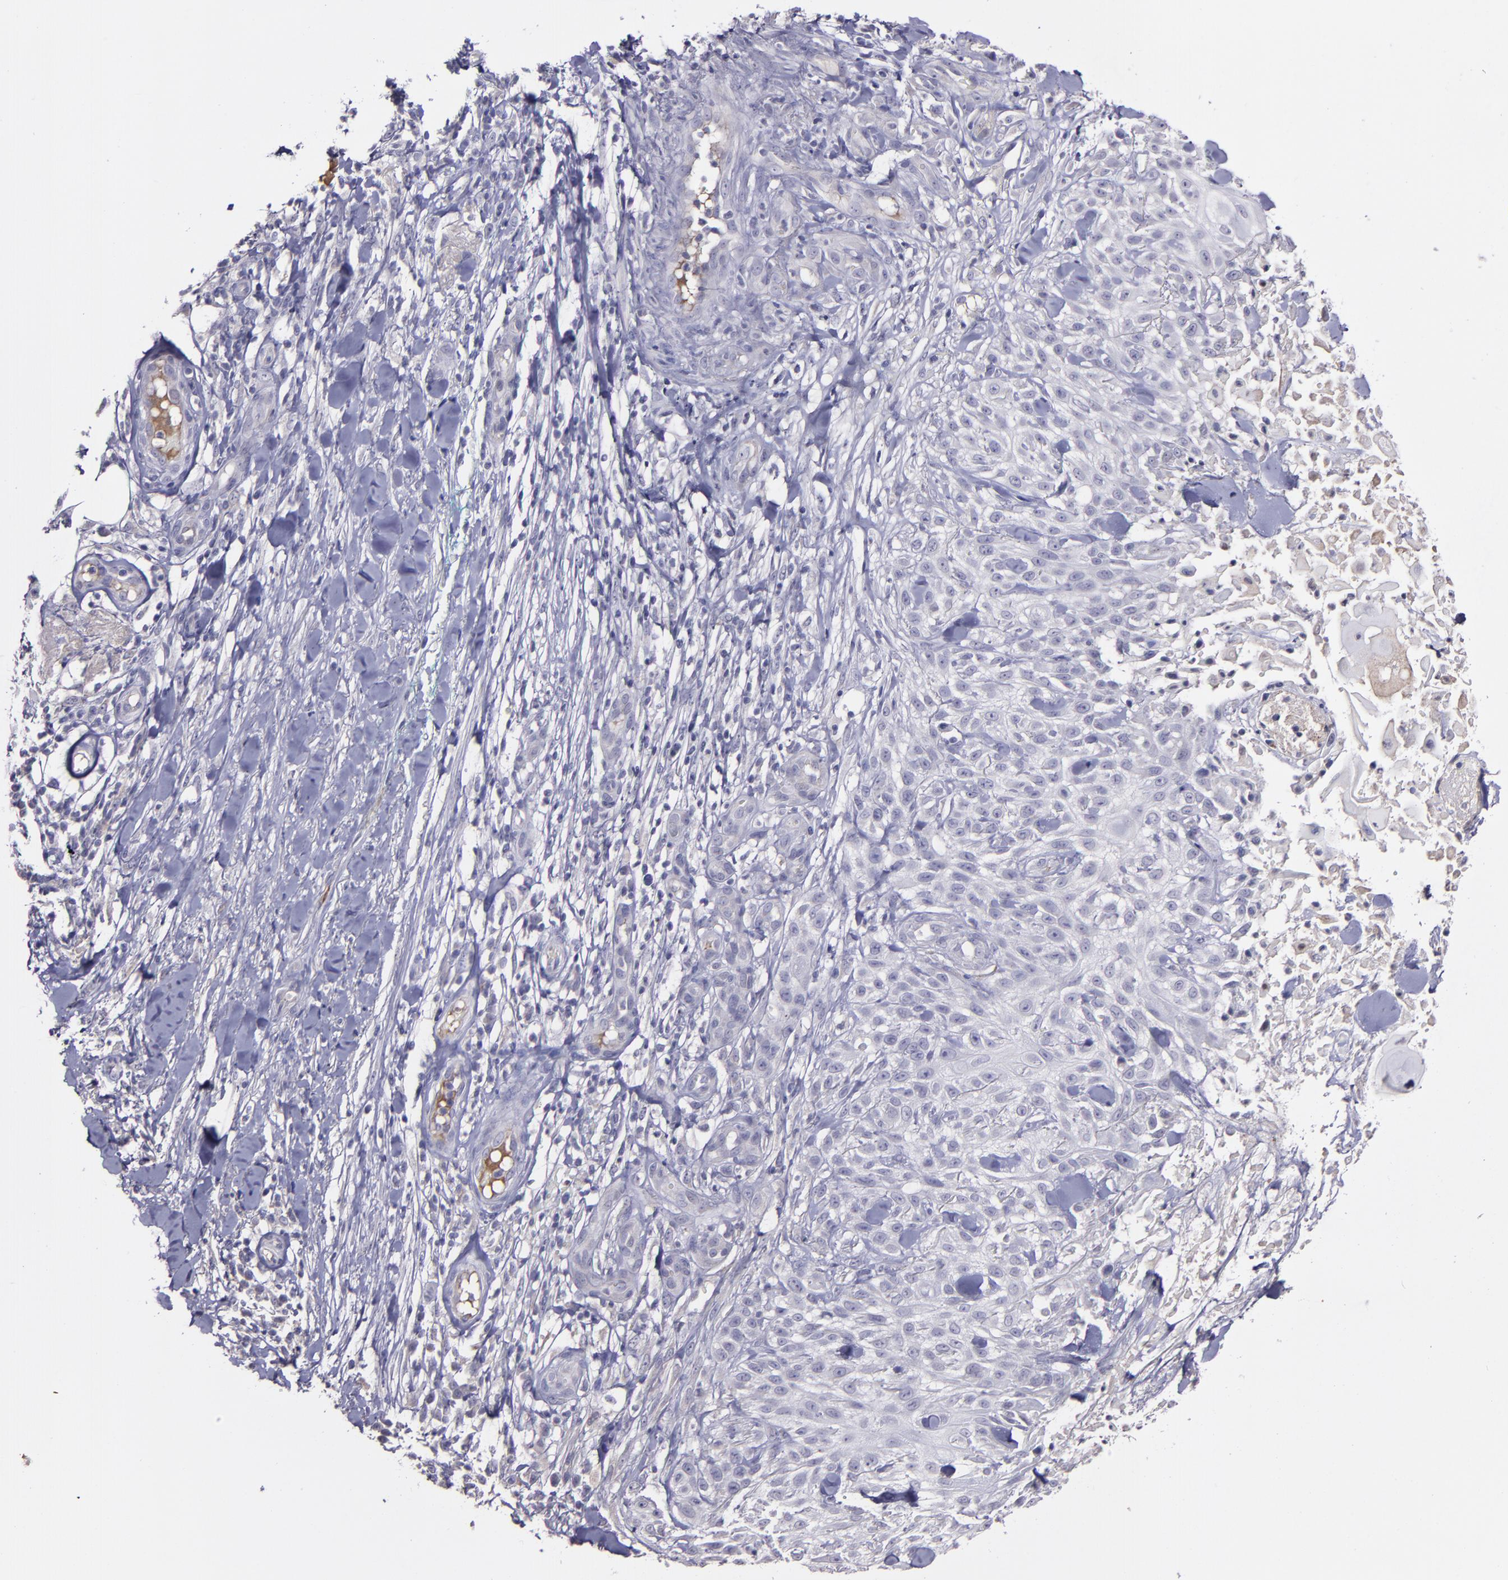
{"staining": {"intensity": "negative", "quantity": "none", "location": "none"}, "tissue": "skin cancer", "cell_type": "Tumor cells", "image_type": "cancer", "snomed": [{"axis": "morphology", "description": "Squamous cell carcinoma, NOS"}, {"axis": "topography", "description": "Skin"}], "caption": "Protein analysis of skin cancer exhibits no significant staining in tumor cells.", "gene": "MASP1", "patient": {"sex": "female", "age": 42}}